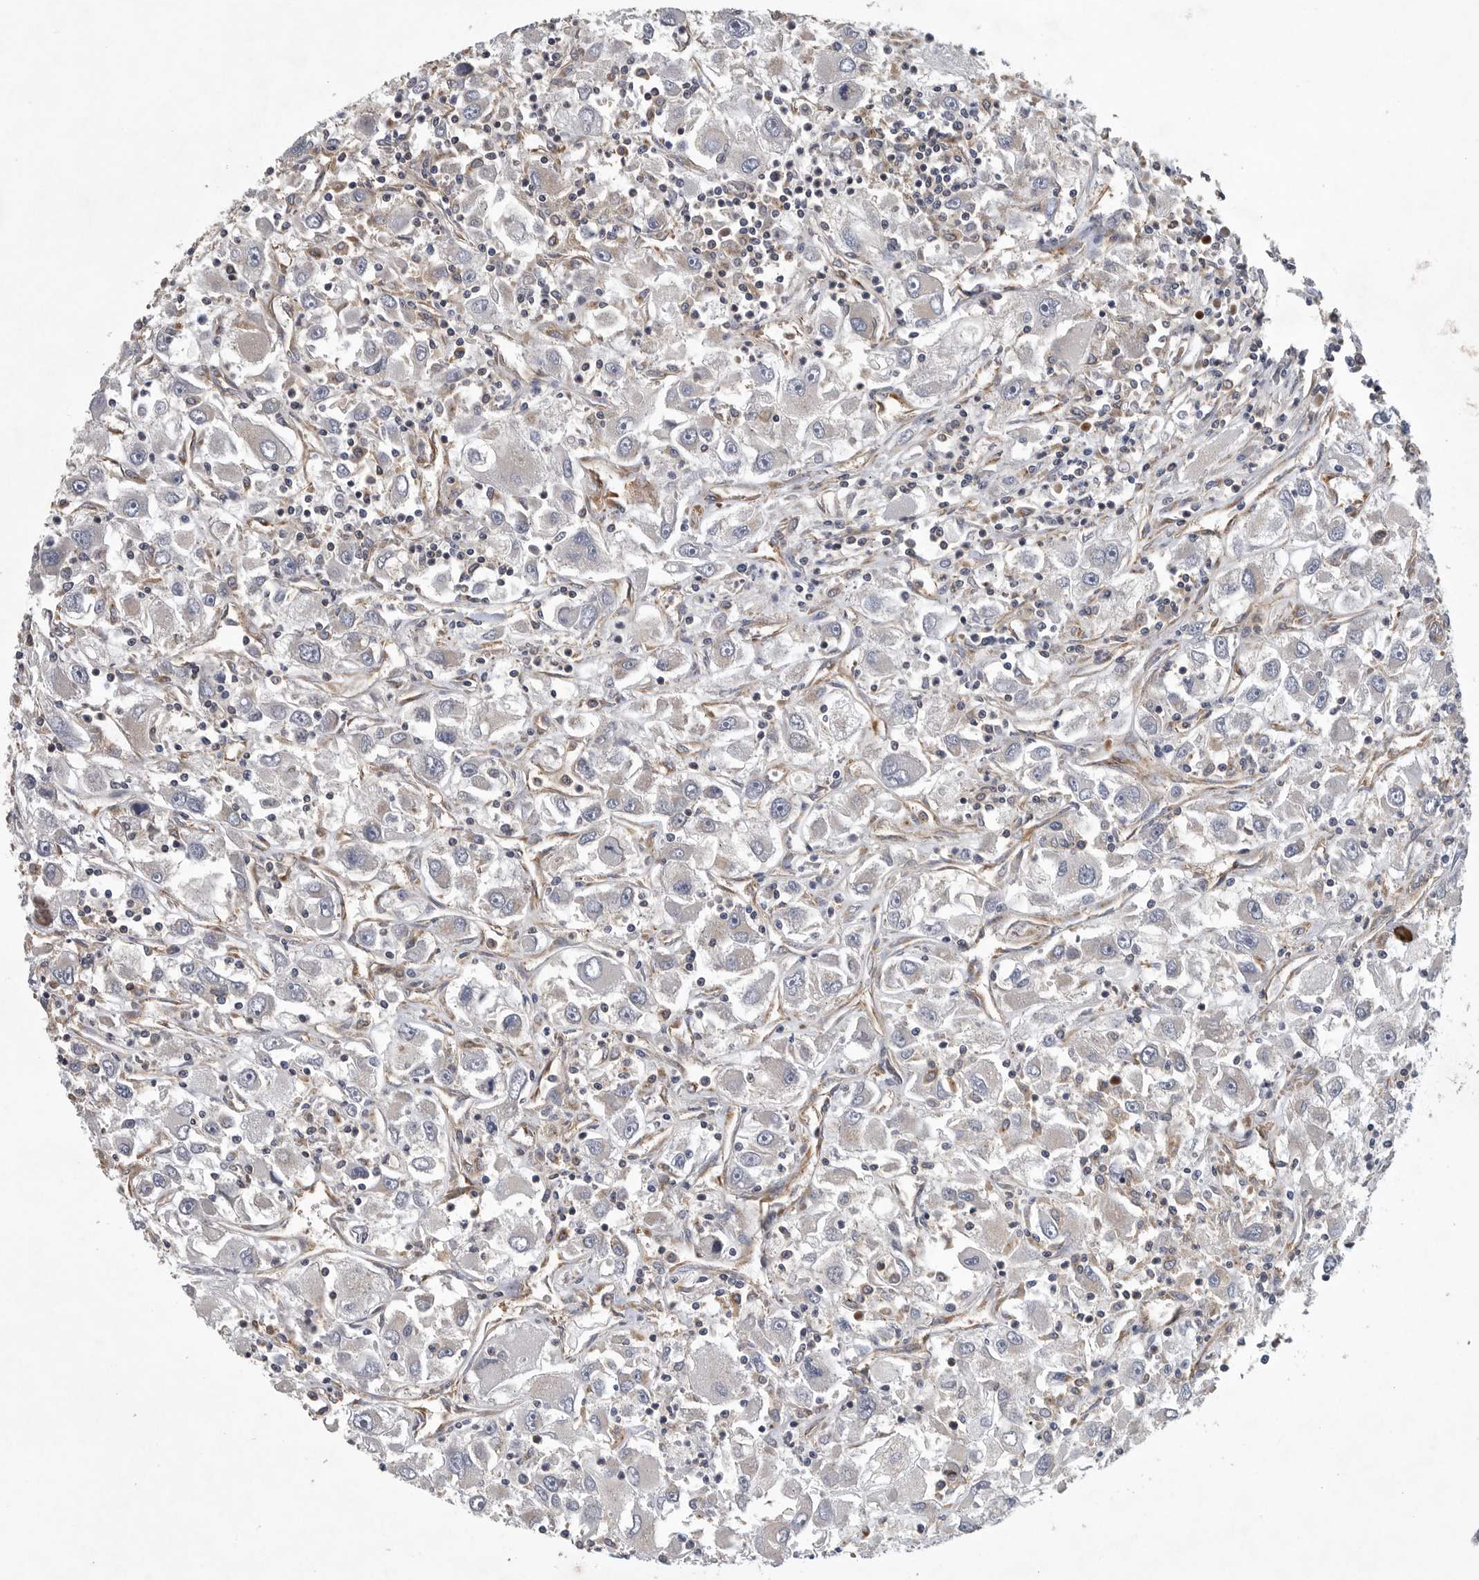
{"staining": {"intensity": "weak", "quantity": "<25%", "location": "cytoplasmic/membranous"}, "tissue": "renal cancer", "cell_type": "Tumor cells", "image_type": "cancer", "snomed": [{"axis": "morphology", "description": "Adenocarcinoma, NOS"}, {"axis": "topography", "description": "Kidney"}], "caption": "High magnification brightfield microscopy of adenocarcinoma (renal) stained with DAB (brown) and counterstained with hematoxylin (blue): tumor cells show no significant positivity. Nuclei are stained in blue.", "gene": "OXR1", "patient": {"sex": "female", "age": 52}}